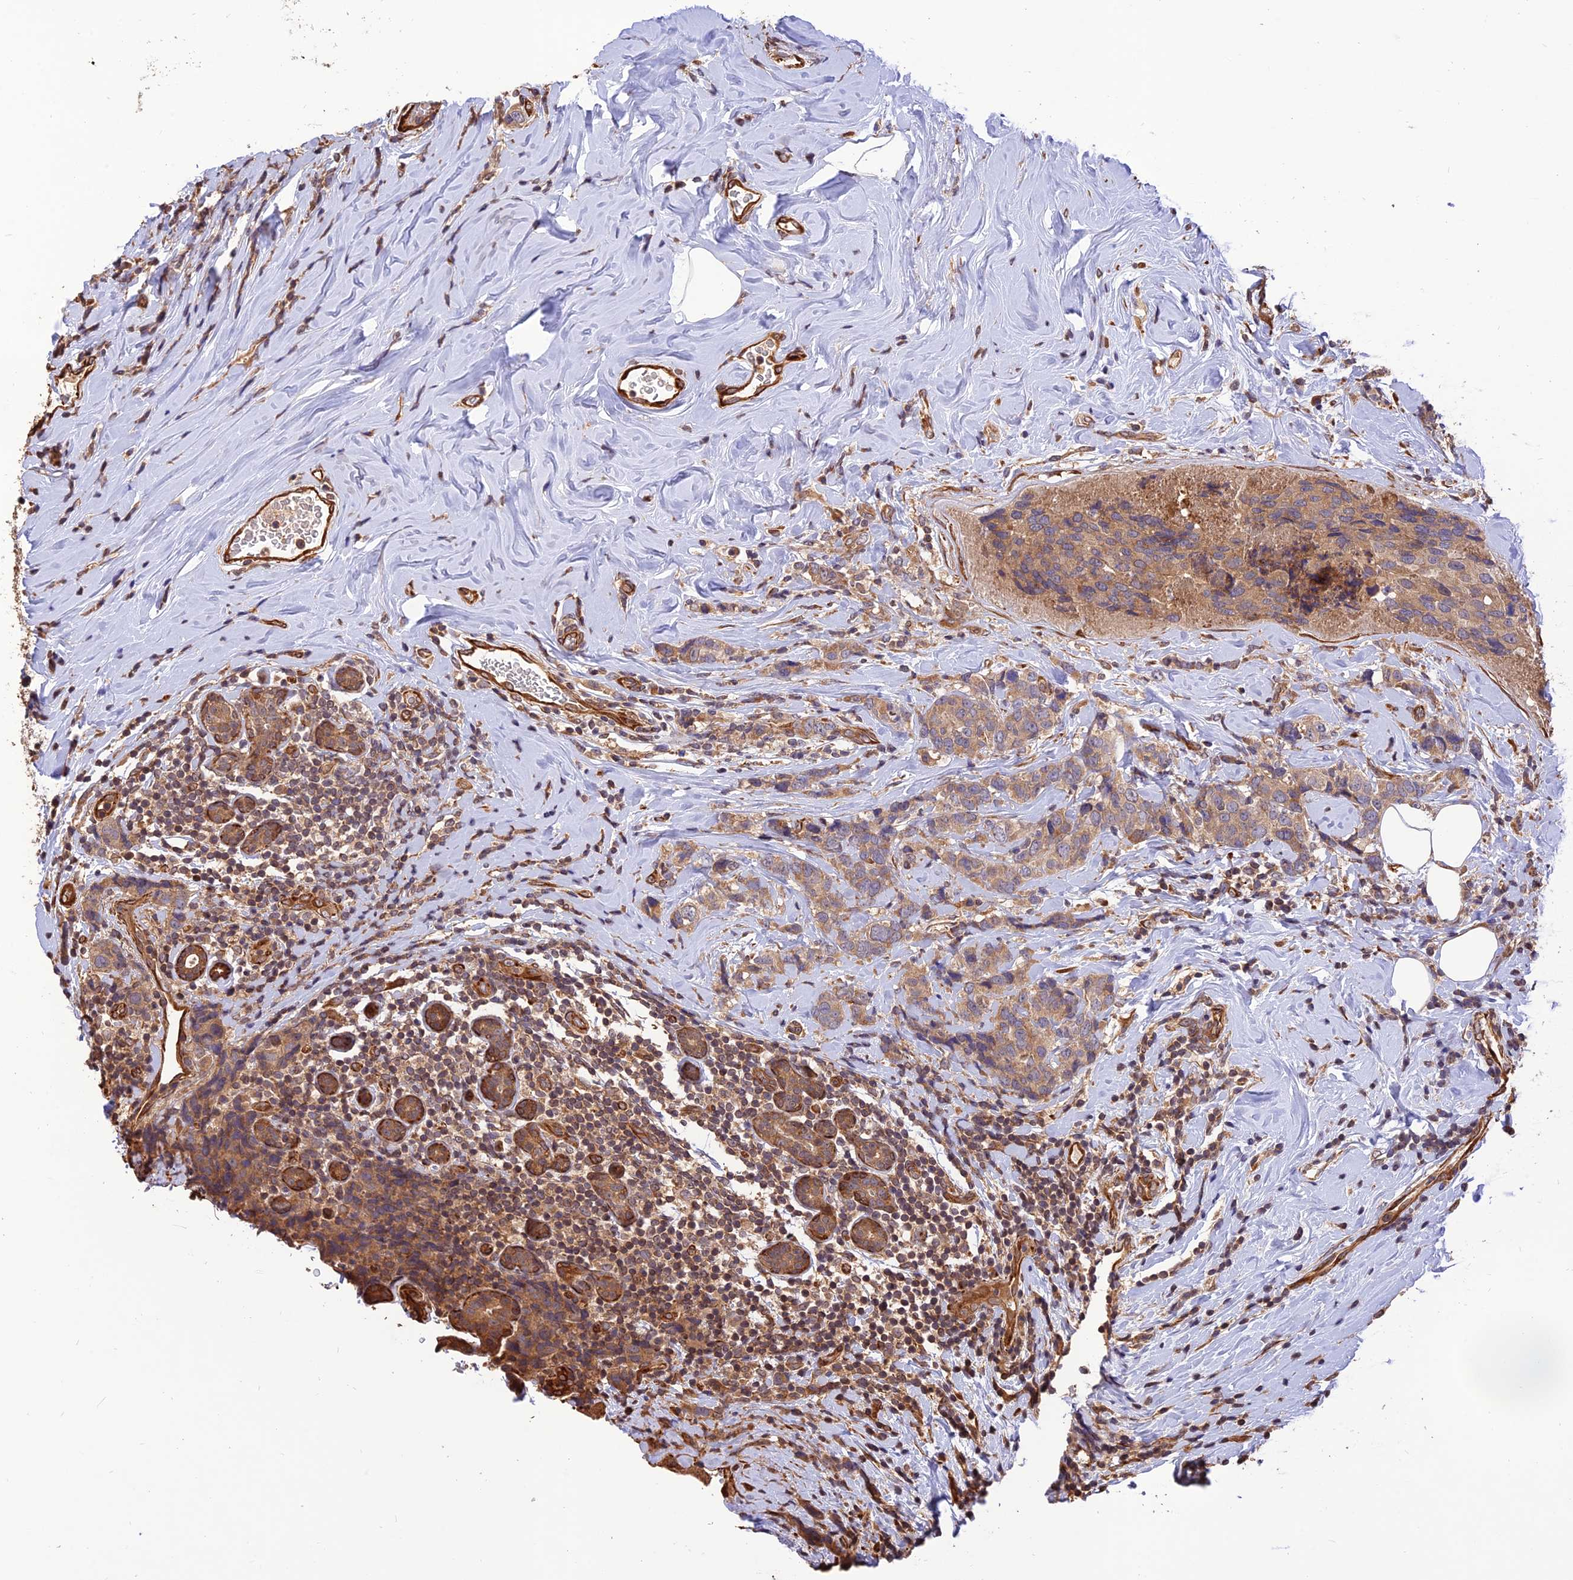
{"staining": {"intensity": "moderate", "quantity": ">75%", "location": "cytoplasmic/membranous"}, "tissue": "breast cancer", "cell_type": "Tumor cells", "image_type": "cancer", "snomed": [{"axis": "morphology", "description": "Lobular carcinoma"}, {"axis": "topography", "description": "Breast"}], "caption": "DAB immunohistochemical staining of human breast cancer exhibits moderate cytoplasmic/membranous protein positivity in about >75% of tumor cells.", "gene": "CREBL2", "patient": {"sex": "female", "age": 59}}